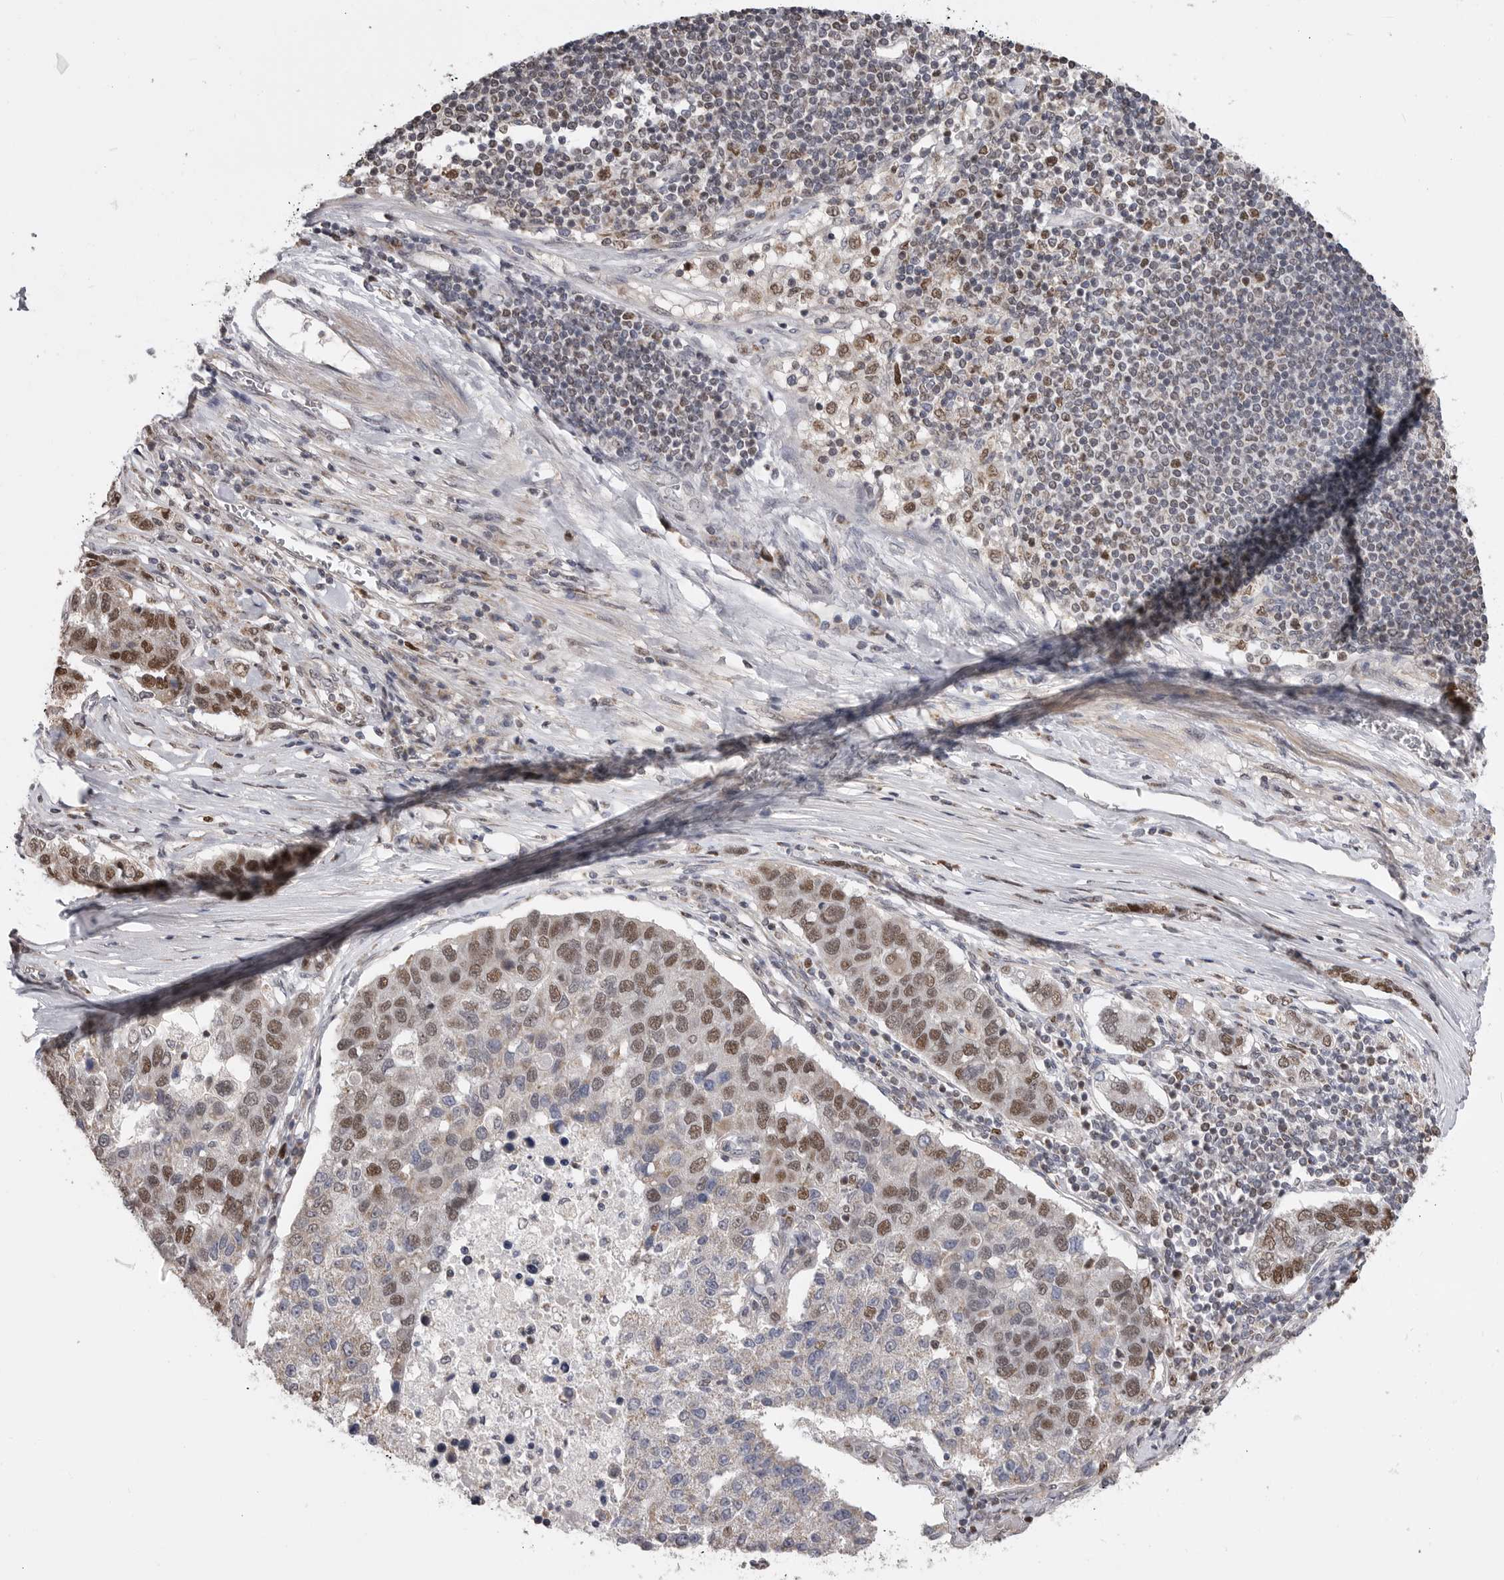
{"staining": {"intensity": "moderate", "quantity": "<25%", "location": "nuclear"}, "tissue": "pancreatic cancer", "cell_type": "Tumor cells", "image_type": "cancer", "snomed": [{"axis": "morphology", "description": "Adenocarcinoma, NOS"}, {"axis": "topography", "description": "Pancreas"}], "caption": "Immunohistochemical staining of human pancreatic cancer (adenocarcinoma) reveals low levels of moderate nuclear expression in approximately <25% of tumor cells.", "gene": "SMARCC1", "patient": {"sex": "female", "age": 61}}